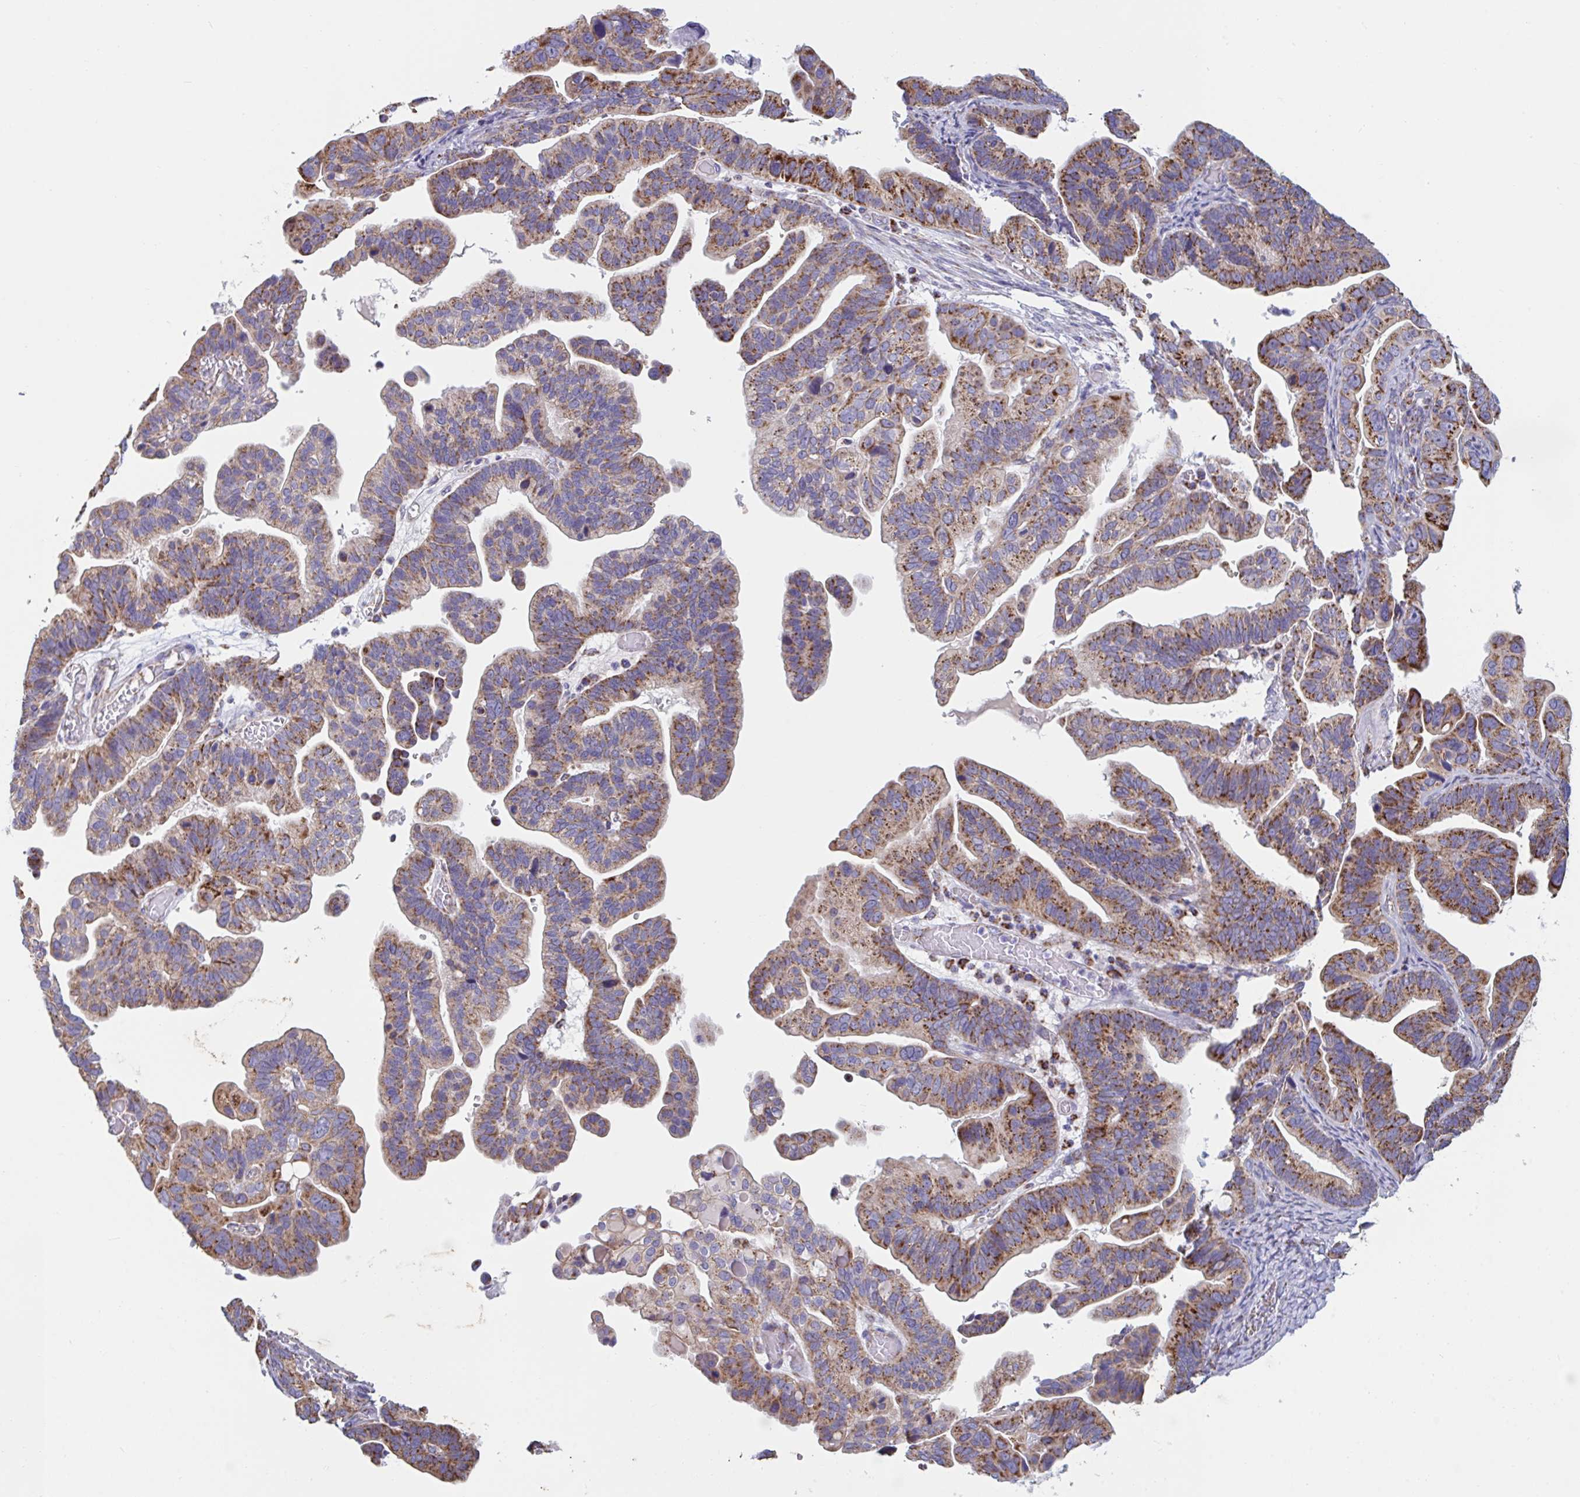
{"staining": {"intensity": "strong", "quantity": ">75%", "location": "cytoplasmic/membranous"}, "tissue": "ovarian cancer", "cell_type": "Tumor cells", "image_type": "cancer", "snomed": [{"axis": "morphology", "description": "Cystadenocarcinoma, serous, NOS"}, {"axis": "topography", "description": "Ovary"}], "caption": "Human ovarian serous cystadenocarcinoma stained with a protein marker displays strong staining in tumor cells.", "gene": "BCAT2", "patient": {"sex": "female", "age": 56}}